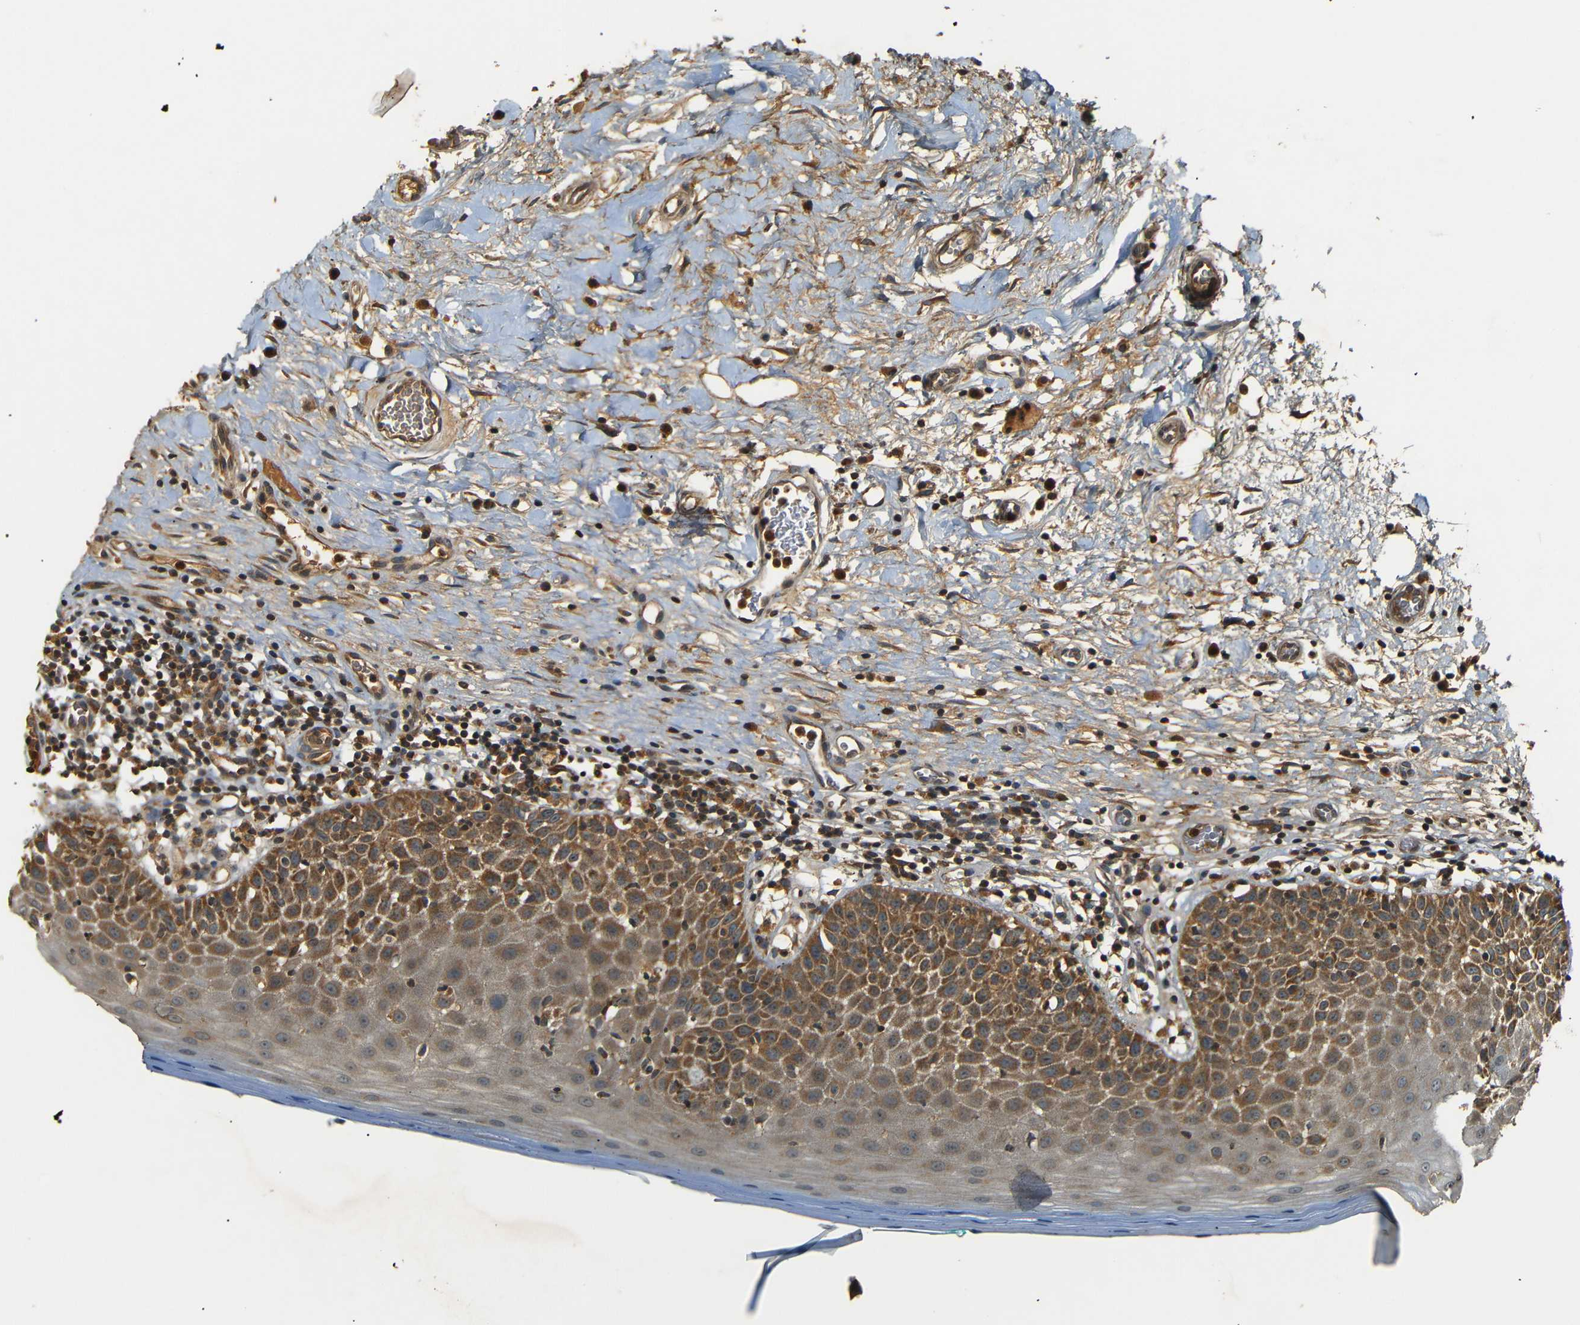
{"staining": {"intensity": "moderate", "quantity": ">75%", "location": "cytoplasmic/membranous"}, "tissue": "oral mucosa", "cell_type": "Squamous epithelial cells", "image_type": "normal", "snomed": [{"axis": "morphology", "description": "Normal tissue, NOS"}, {"axis": "topography", "description": "Skeletal muscle"}, {"axis": "topography", "description": "Oral tissue"}], "caption": "Human oral mucosa stained with a brown dye demonstrates moderate cytoplasmic/membranous positive expression in about >75% of squamous epithelial cells.", "gene": "TANK", "patient": {"sex": "male", "age": 58}}